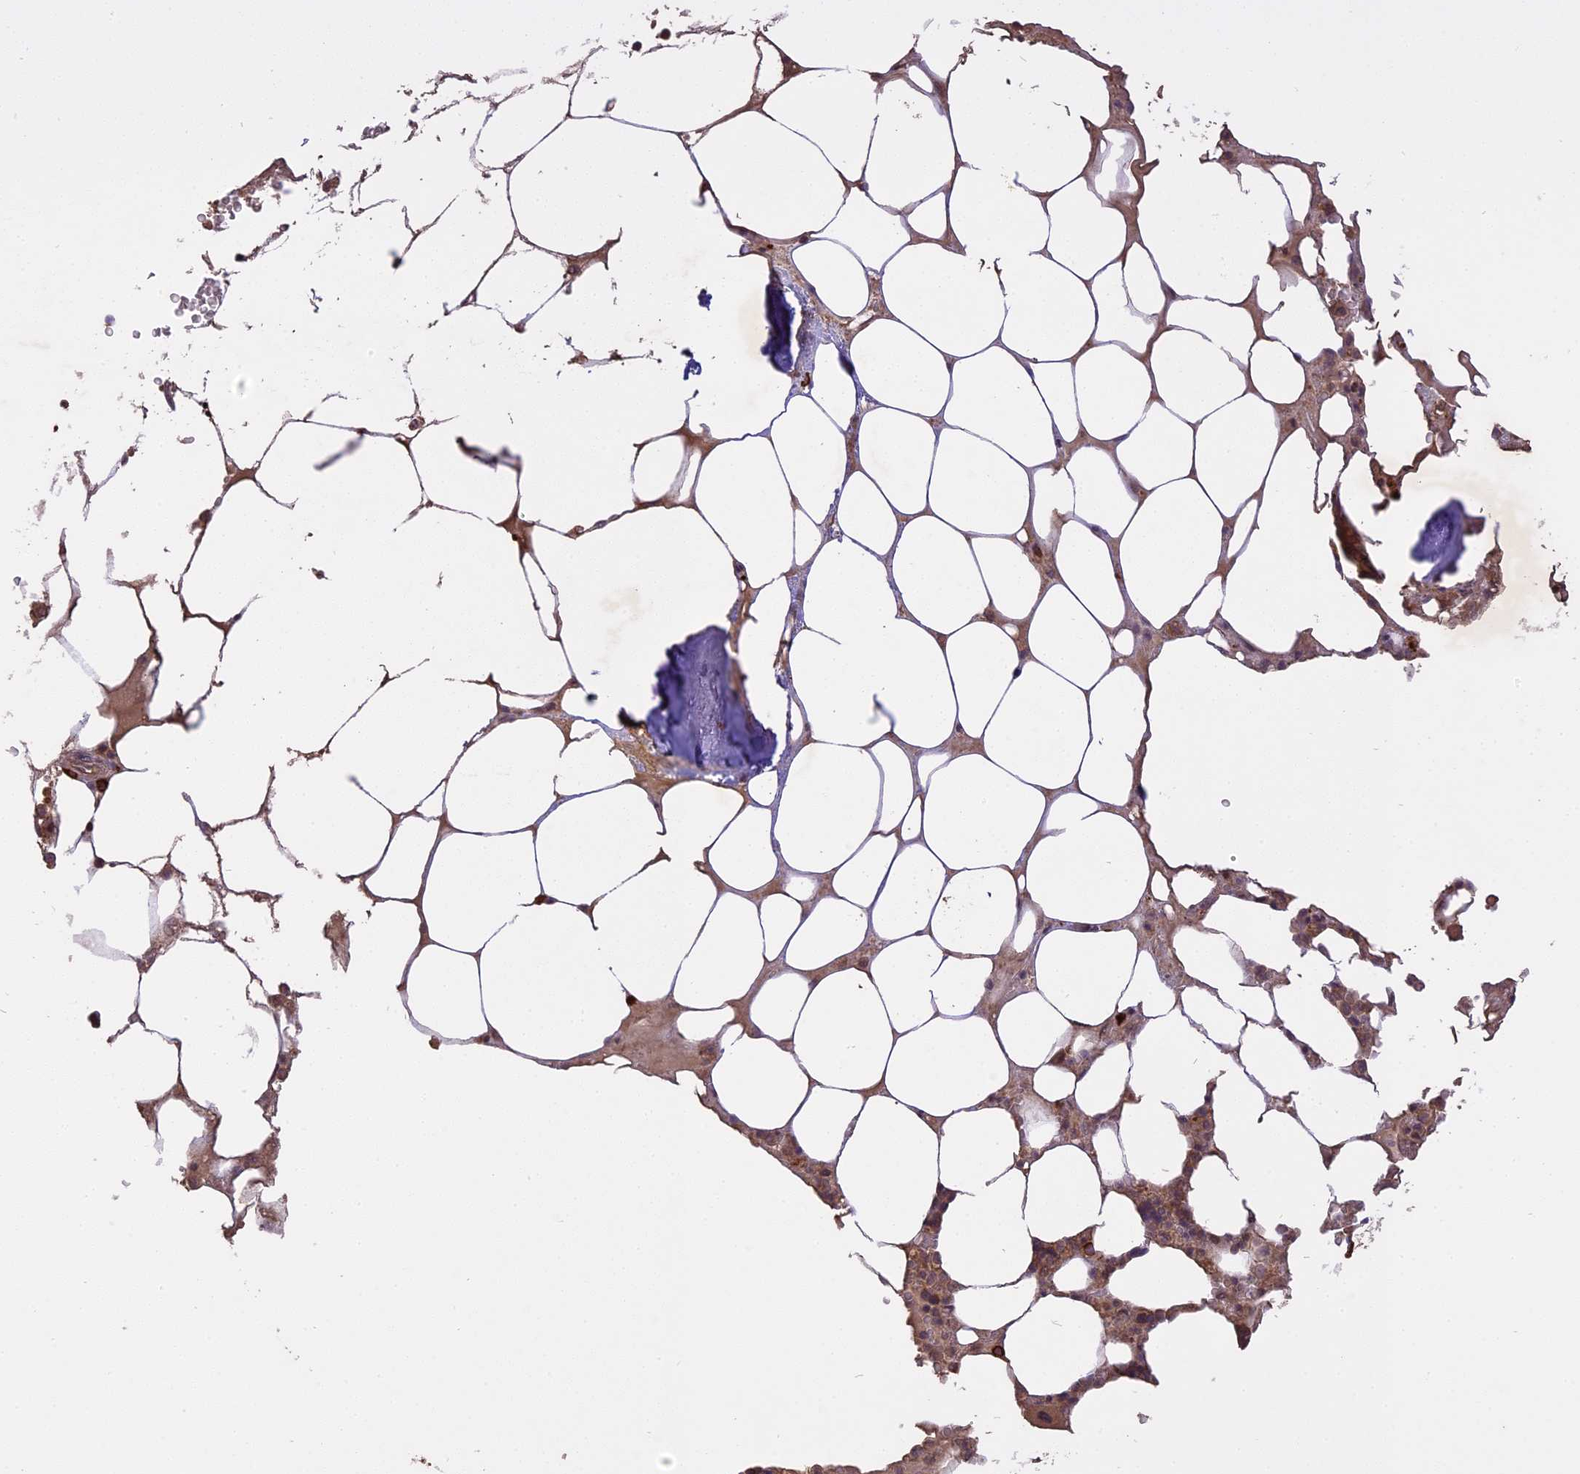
{"staining": {"intensity": "moderate", "quantity": "25%-75%", "location": "cytoplasmic/membranous,nuclear"}, "tissue": "bone marrow", "cell_type": "Hematopoietic cells", "image_type": "normal", "snomed": [{"axis": "morphology", "description": "Normal tissue, NOS"}, {"axis": "topography", "description": "Bone marrow"}], "caption": "Immunohistochemistry (DAB) staining of normal human bone marrow demonstrates moderate cytoplasmic/membranous,nuclear protein expression in approximately 25%-75% of hematopoietic cells.", "gene": "TIGD7", "patient": {"sex": "male", "age": 64}}